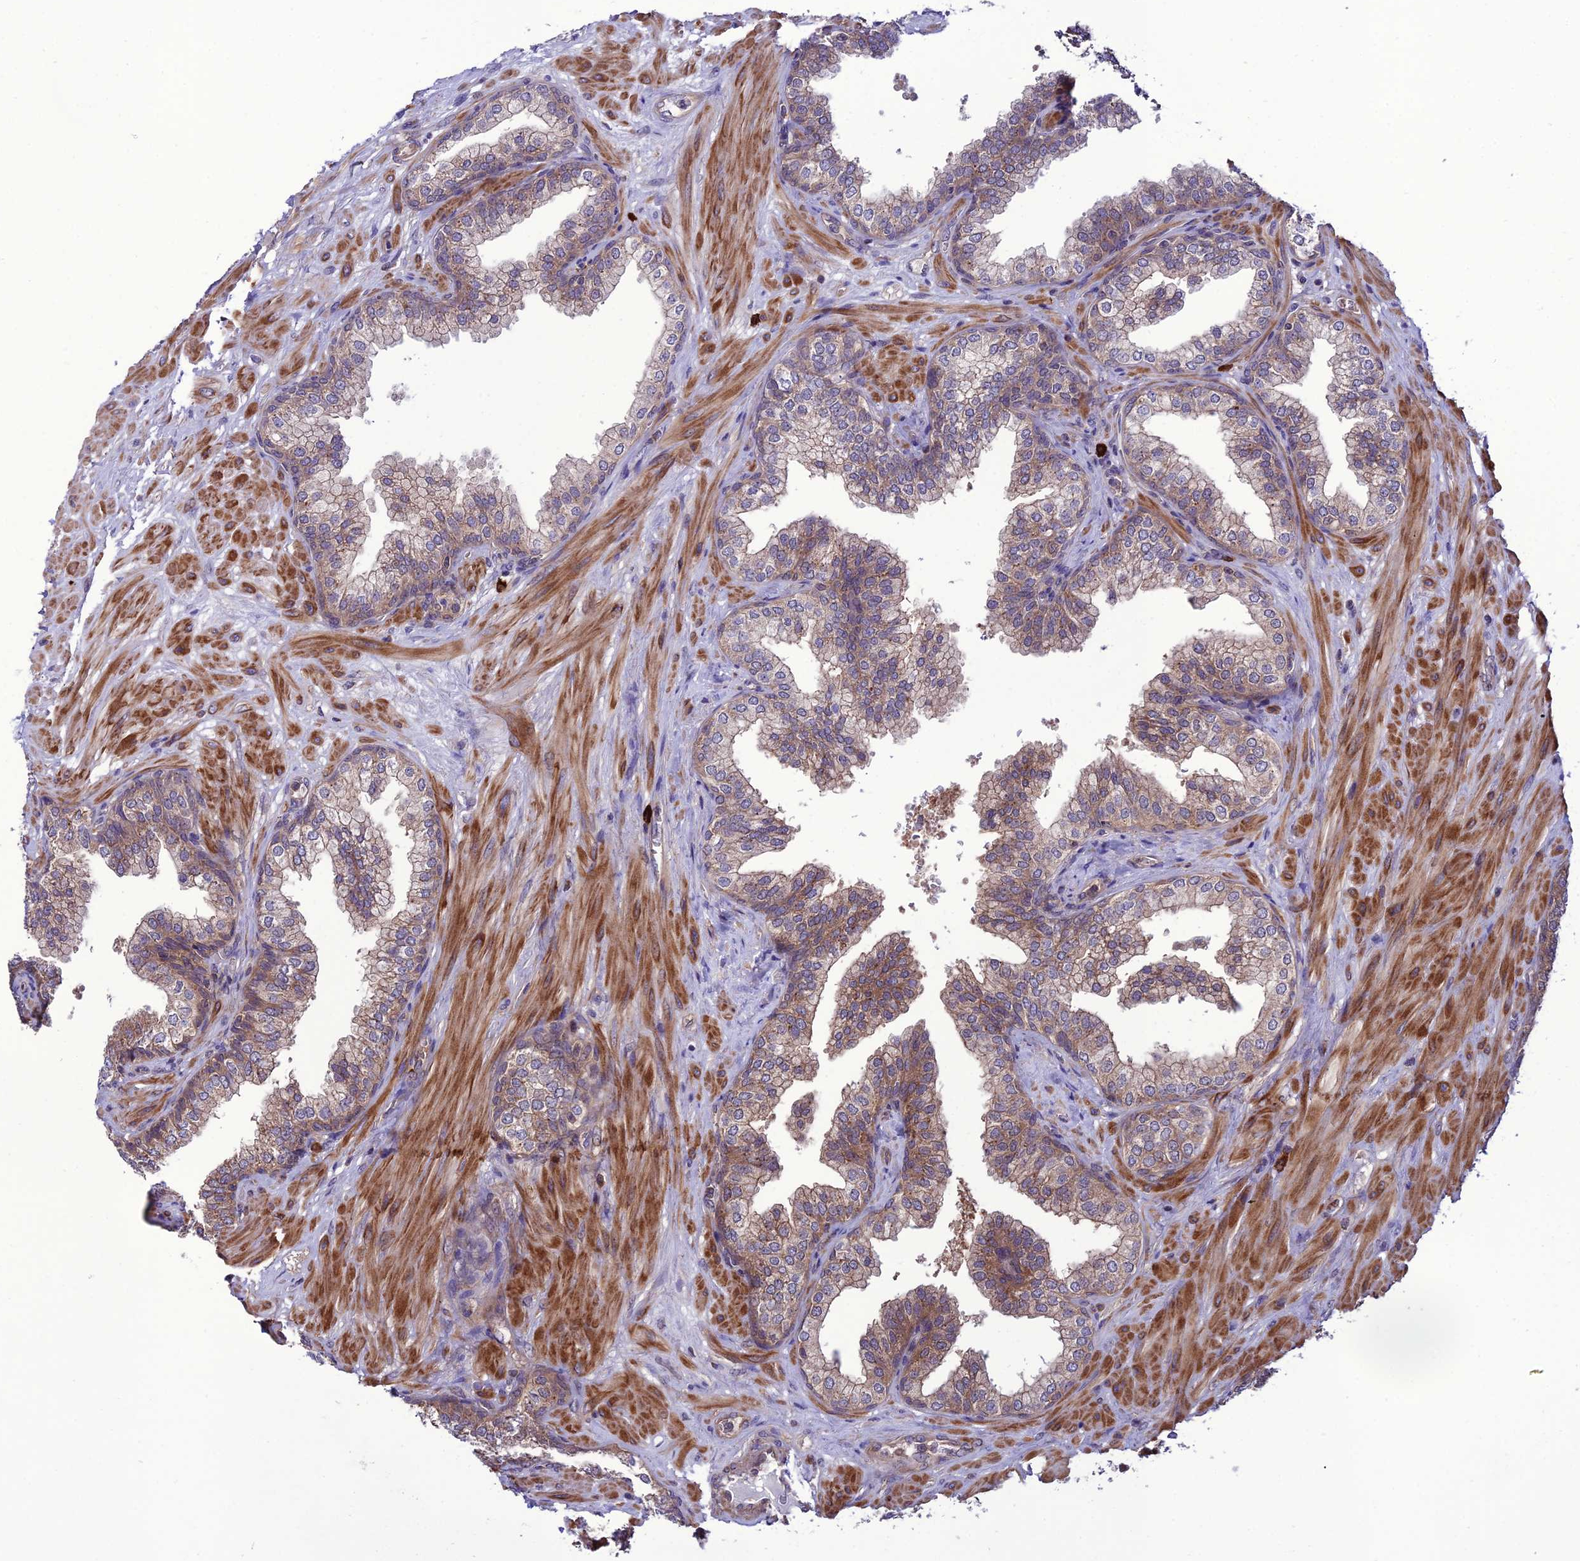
{"staining": {"intensity": "moderate", "quantity": "<25%", "location": "cytoplasmic/membranous"}, "tissue": "prostate", "cell_type": "Glandular cells", "image_type": "normal", "snomed": [{"axis": "morphology", "description": "Normal tissue, NOS"}, {"axis": "topography", "description": "Prostate"}], "caption": "Human prostate stained with a brown dye reveals moderate cytoplasmic/membranous positive expression in approximately <25% of glandular cells.", "gene": "PPIL3", "patient": {"sex": "male", "age": 60}}